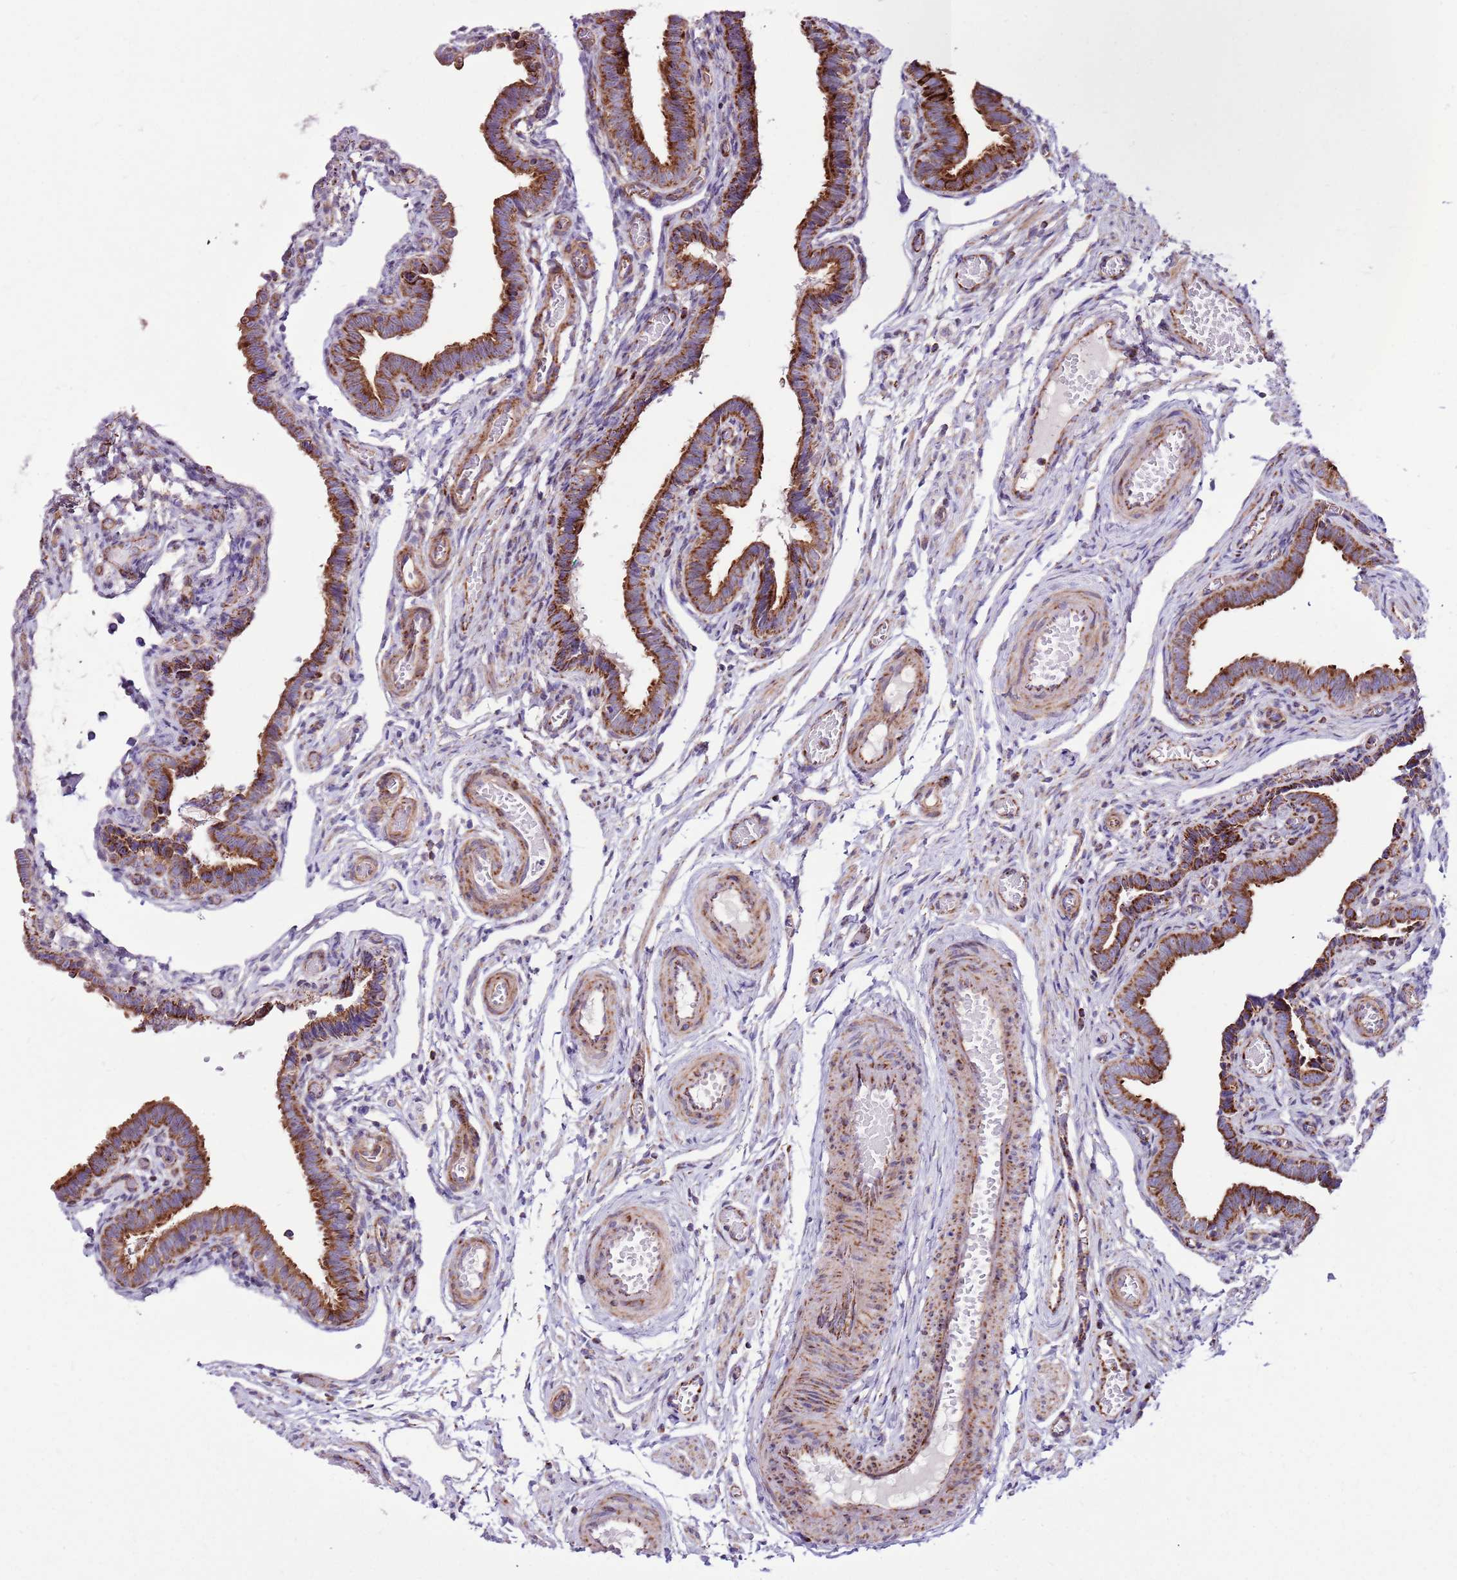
{"staining": {"intensity": "strong", "quantity": ">75%", "location": "cytoplasmic/membranous"}, "tissue": "fallopian tube", "cell_type": "Glandular cells", "image_type": "normal", "snomed": [{"axis": "morphology", "description": "Normal tissue, NOS"}, {"axis": "topography", "description": "Fallopian tube"}], "caption": "This photomicrograph exhibits immunohistochemistry staining of normal fallopian tube, with high strong cytoplasmic/membranous expression in approximately >75% of glandular cells.", "gene": "HECTD4", "patient": {"sex": "female", "age": 36}}